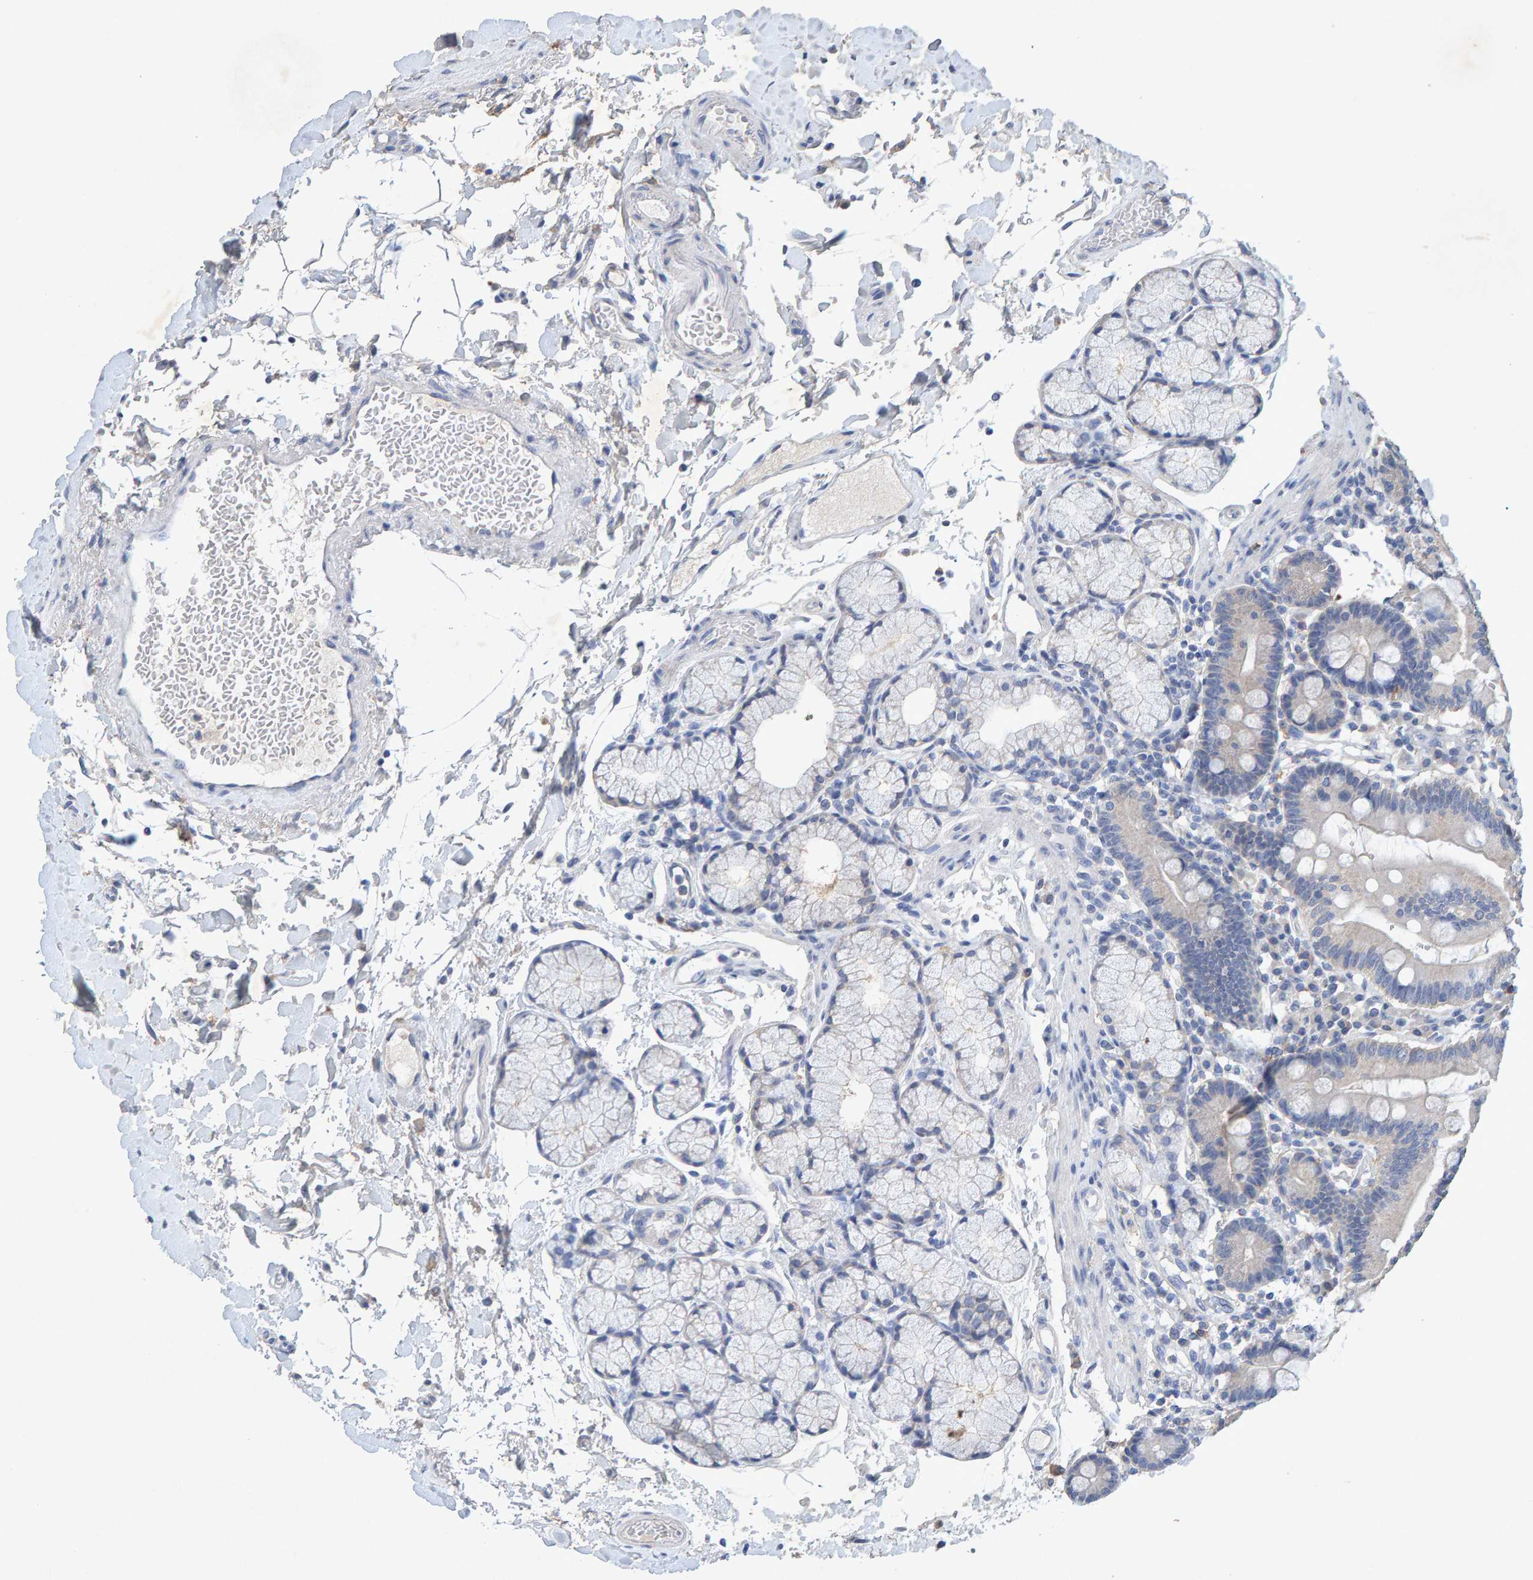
{"staining": {"intensity": "negative", "quantity": "none", "location": "none"}, "tissue": "duodenum", "cell_type": "Glandular cells", "image_type": "normal", "snomed": [{"axis": "morphology", "description": "Normal tissue, NOS"}, {"axis": "topography", "description": "Small intestine, NOS"}], "caption": "This is an immunohistochemistry (IHC) histopathology image of unremarkable duodenum. There is no positivity in glandular cells.", "gene": "CTH", "patient": {"sex": "female", "age": 71}}